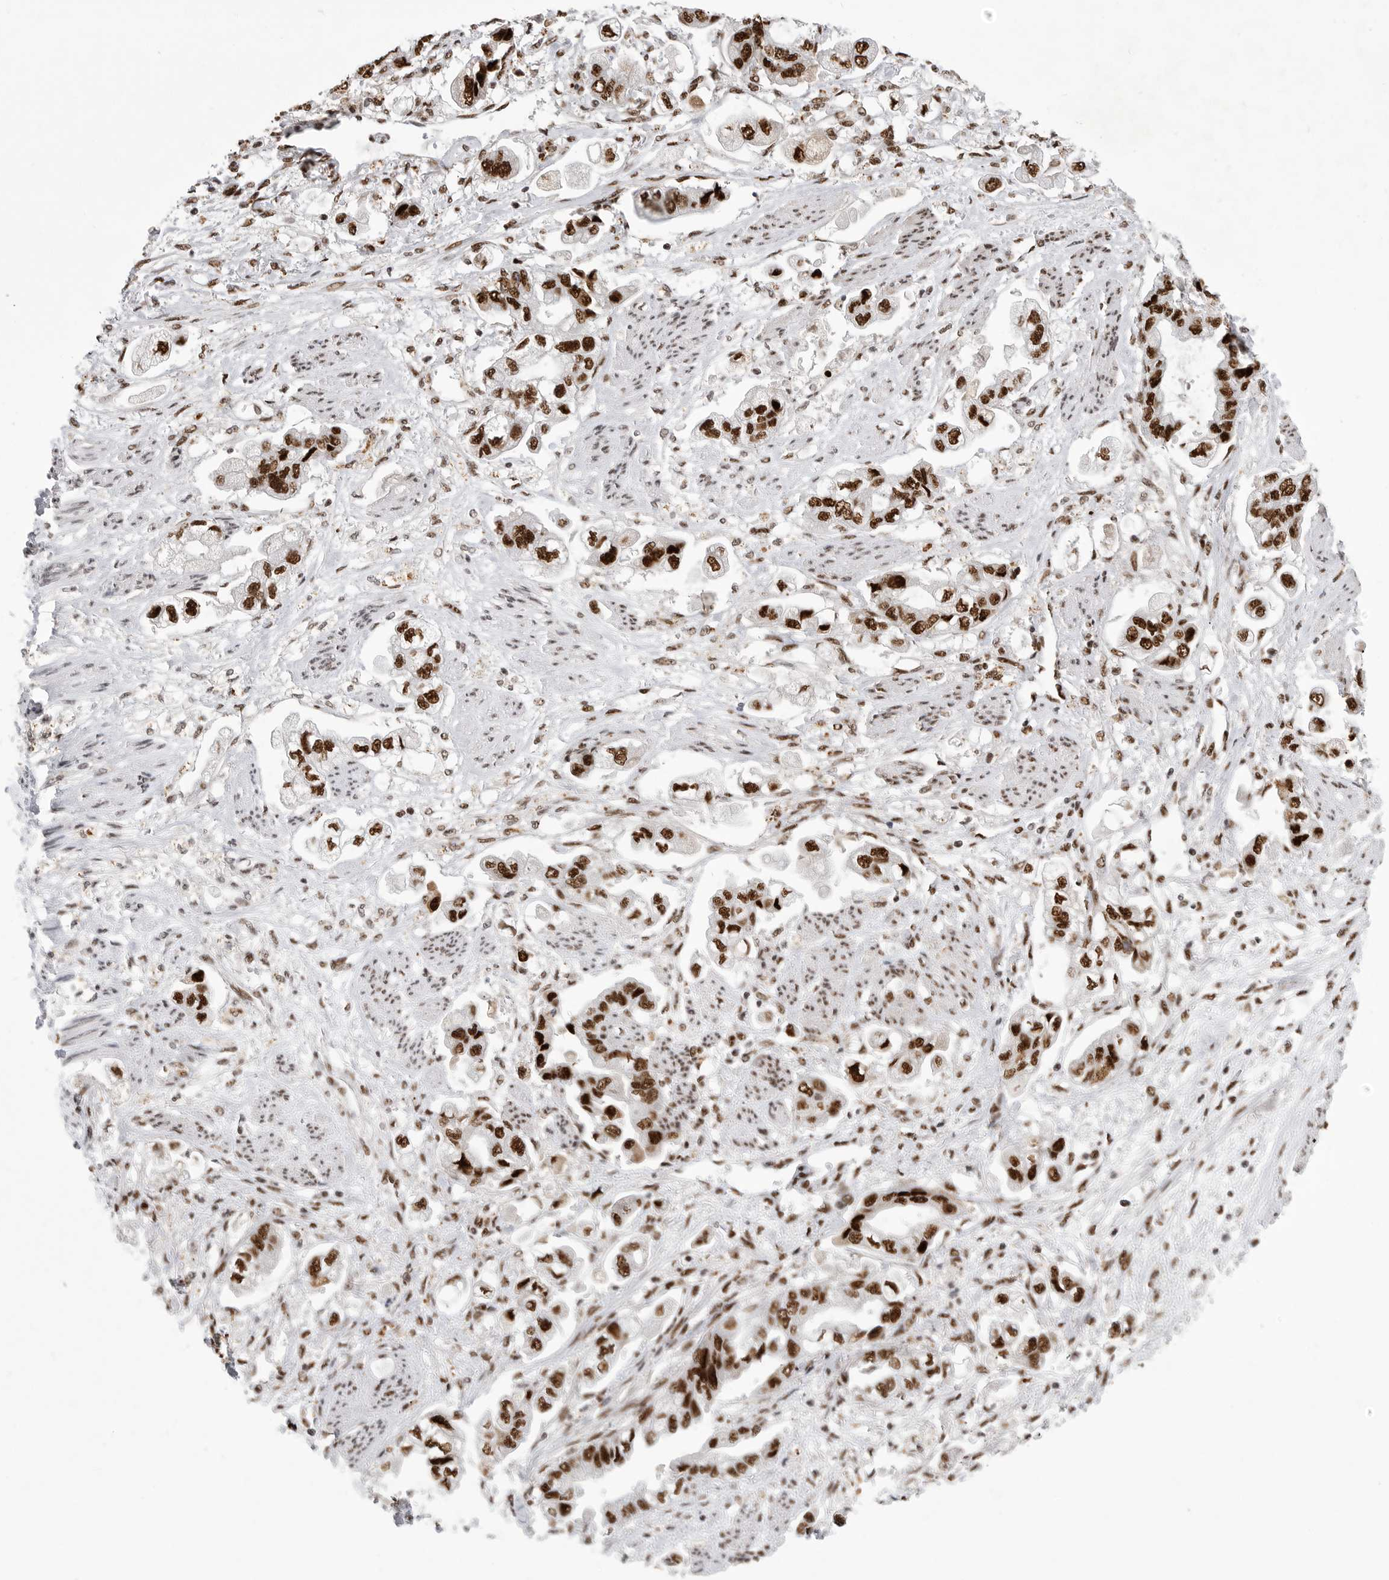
{"staining": {"intensity": "strong", "quantity": ">75%", "location": "nuclear"}, "tissue": "stomach cancer", "cell_type": "Tumor cells", "image_type": "cancer", "snomed": [{"axis": "morphology", "description": "Adenocarcinoma, NOS"}, {"axis": "topography", "description": "Stomach"}], "caption": "Immunohistochemistry image of neoplastic tissue: human adenocarcinoma (stomach) stained using immunohistochemistry reveals high levels of strong protein expression localized specifically in the nuclear of tumor cells, appearing as a nuclear brown color.", "gene": "BCLAF1", "patient": {"sex": "male", "age": 62}}